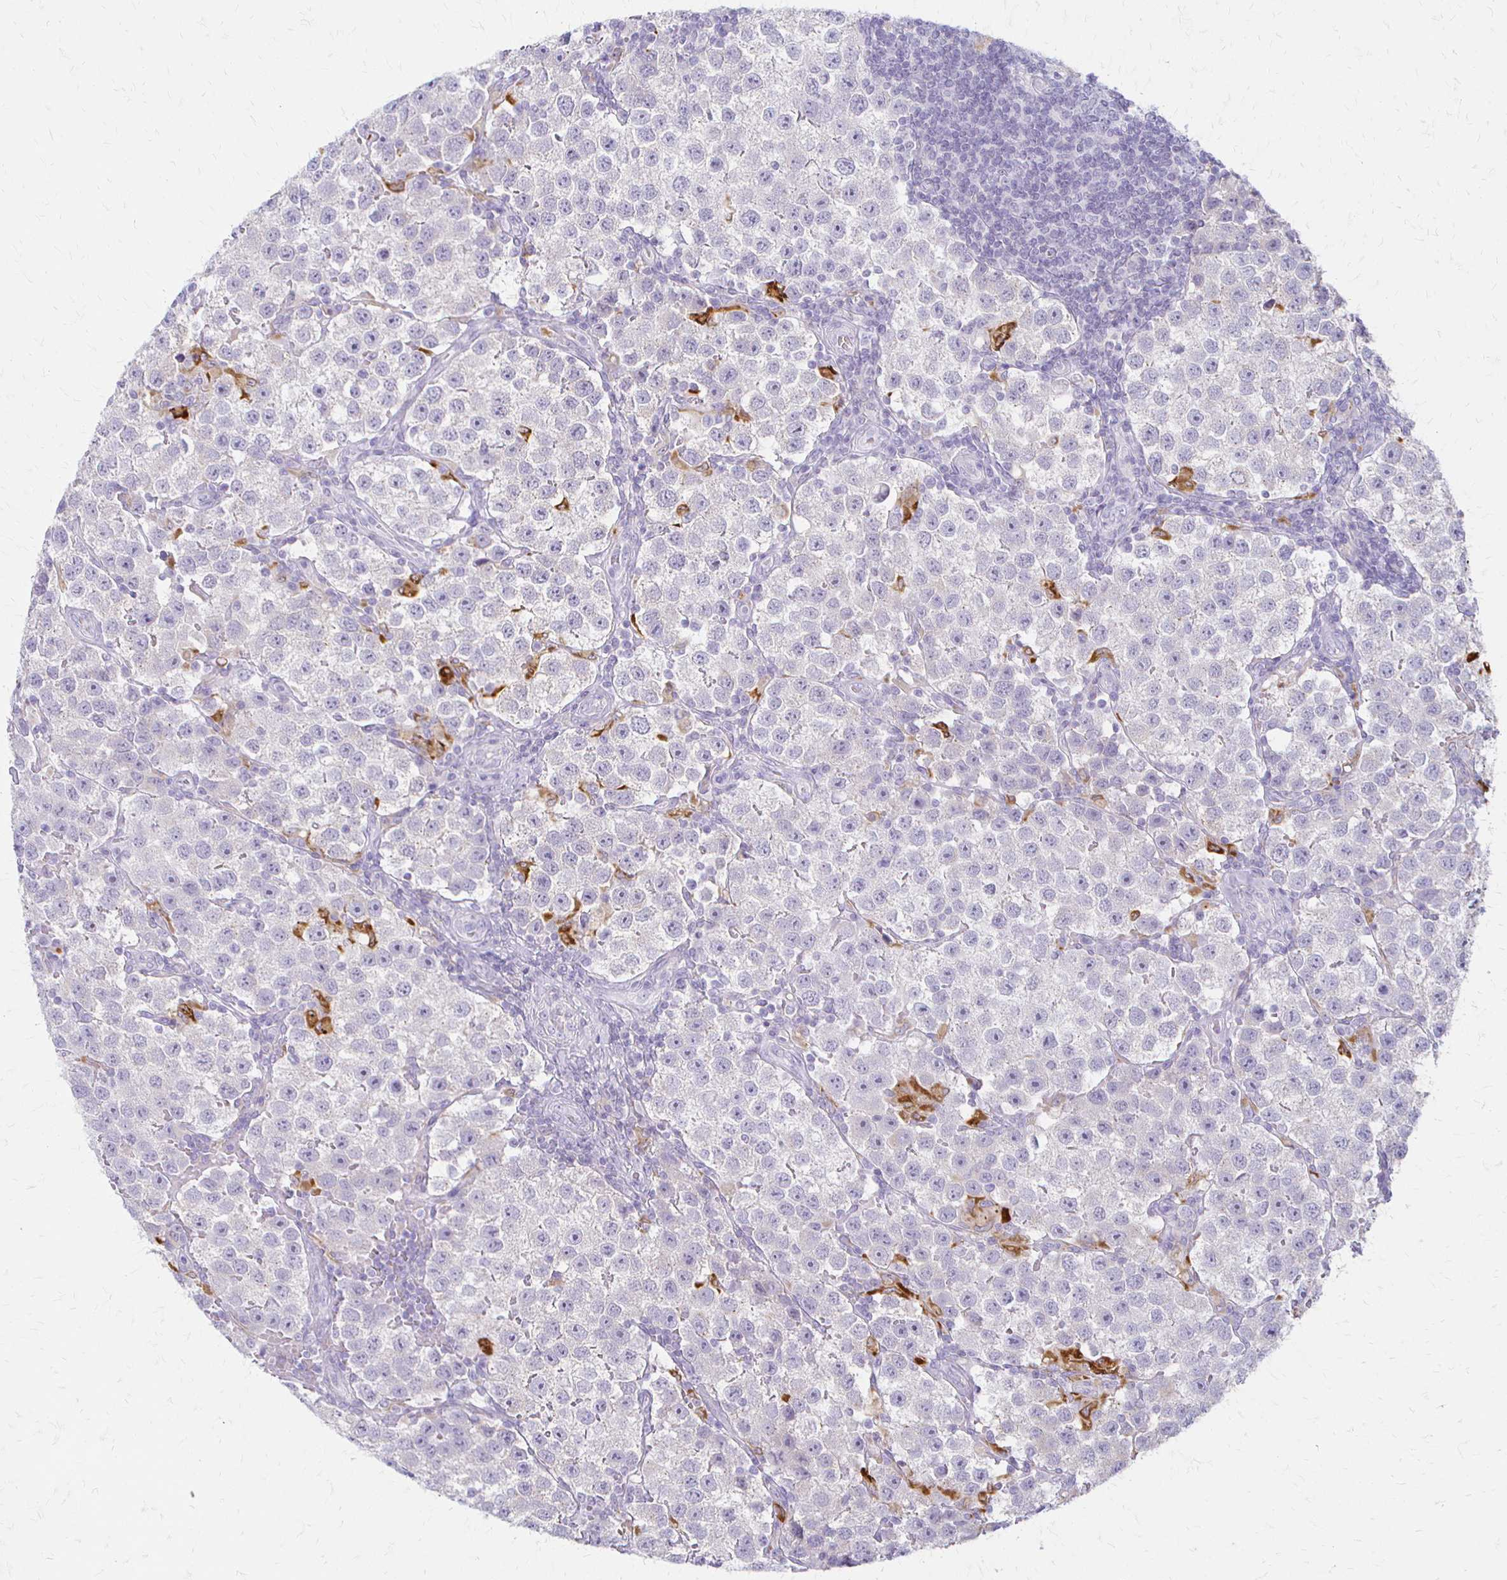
{"staining": {"intensity": "negative", "quantity": "none", "location": "none"}, "tissue": "testis cancer", "cell_type": "Tumor cells", "image_type": "cancer", "snomed": [{"axis": "morphology", "description": "Seminoma, NOS"}, {"axis": "topography", "description": "Testis"}], "caption": "This is a image of IHC staining of seminoma (testis), which shows no expression in tumor cells.", "gene": "ACP5", "patient": {"sex": "male", "age": 37}}